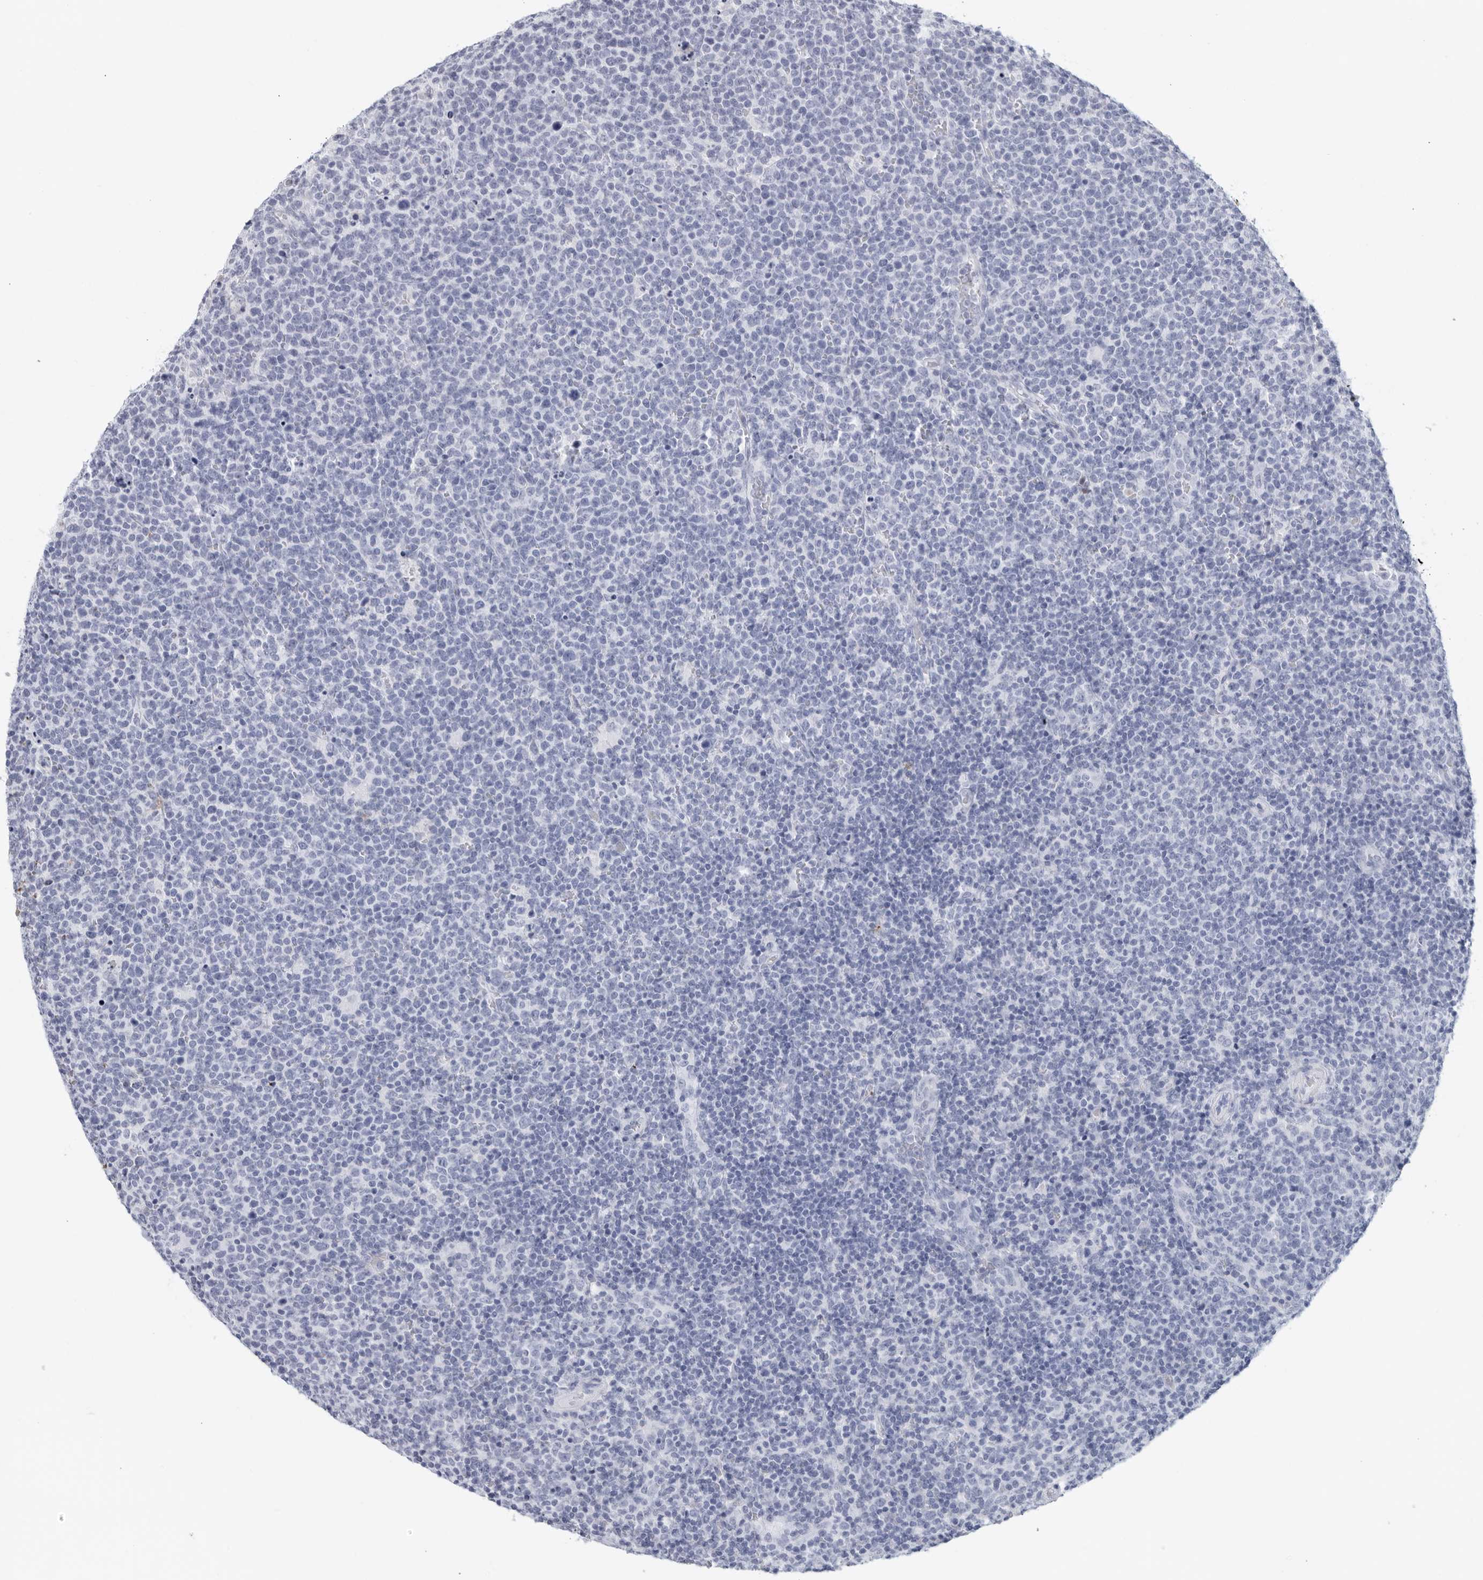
{"staining": {"intensity": "negative", "quantity": "none", "location": "none"}, "tissue": "lymphoma", "cell_type": "Tumor cells", "image_type": "cancer", "snomed": [{"axis": "morphology", "description": "Malignant lymphoma, non-Hodgkin's type, High grade"}, {"axis": "topography", "description": "Lymph node"}], "caption": "Immunohistochemistry (IHC) micrograph of neoplastic tissue: human lymphoma stained with DAB reveals no significant protein expression in tumor cells.", "gene": "FGG", "patient": {"sex": "male", "age": 61}}